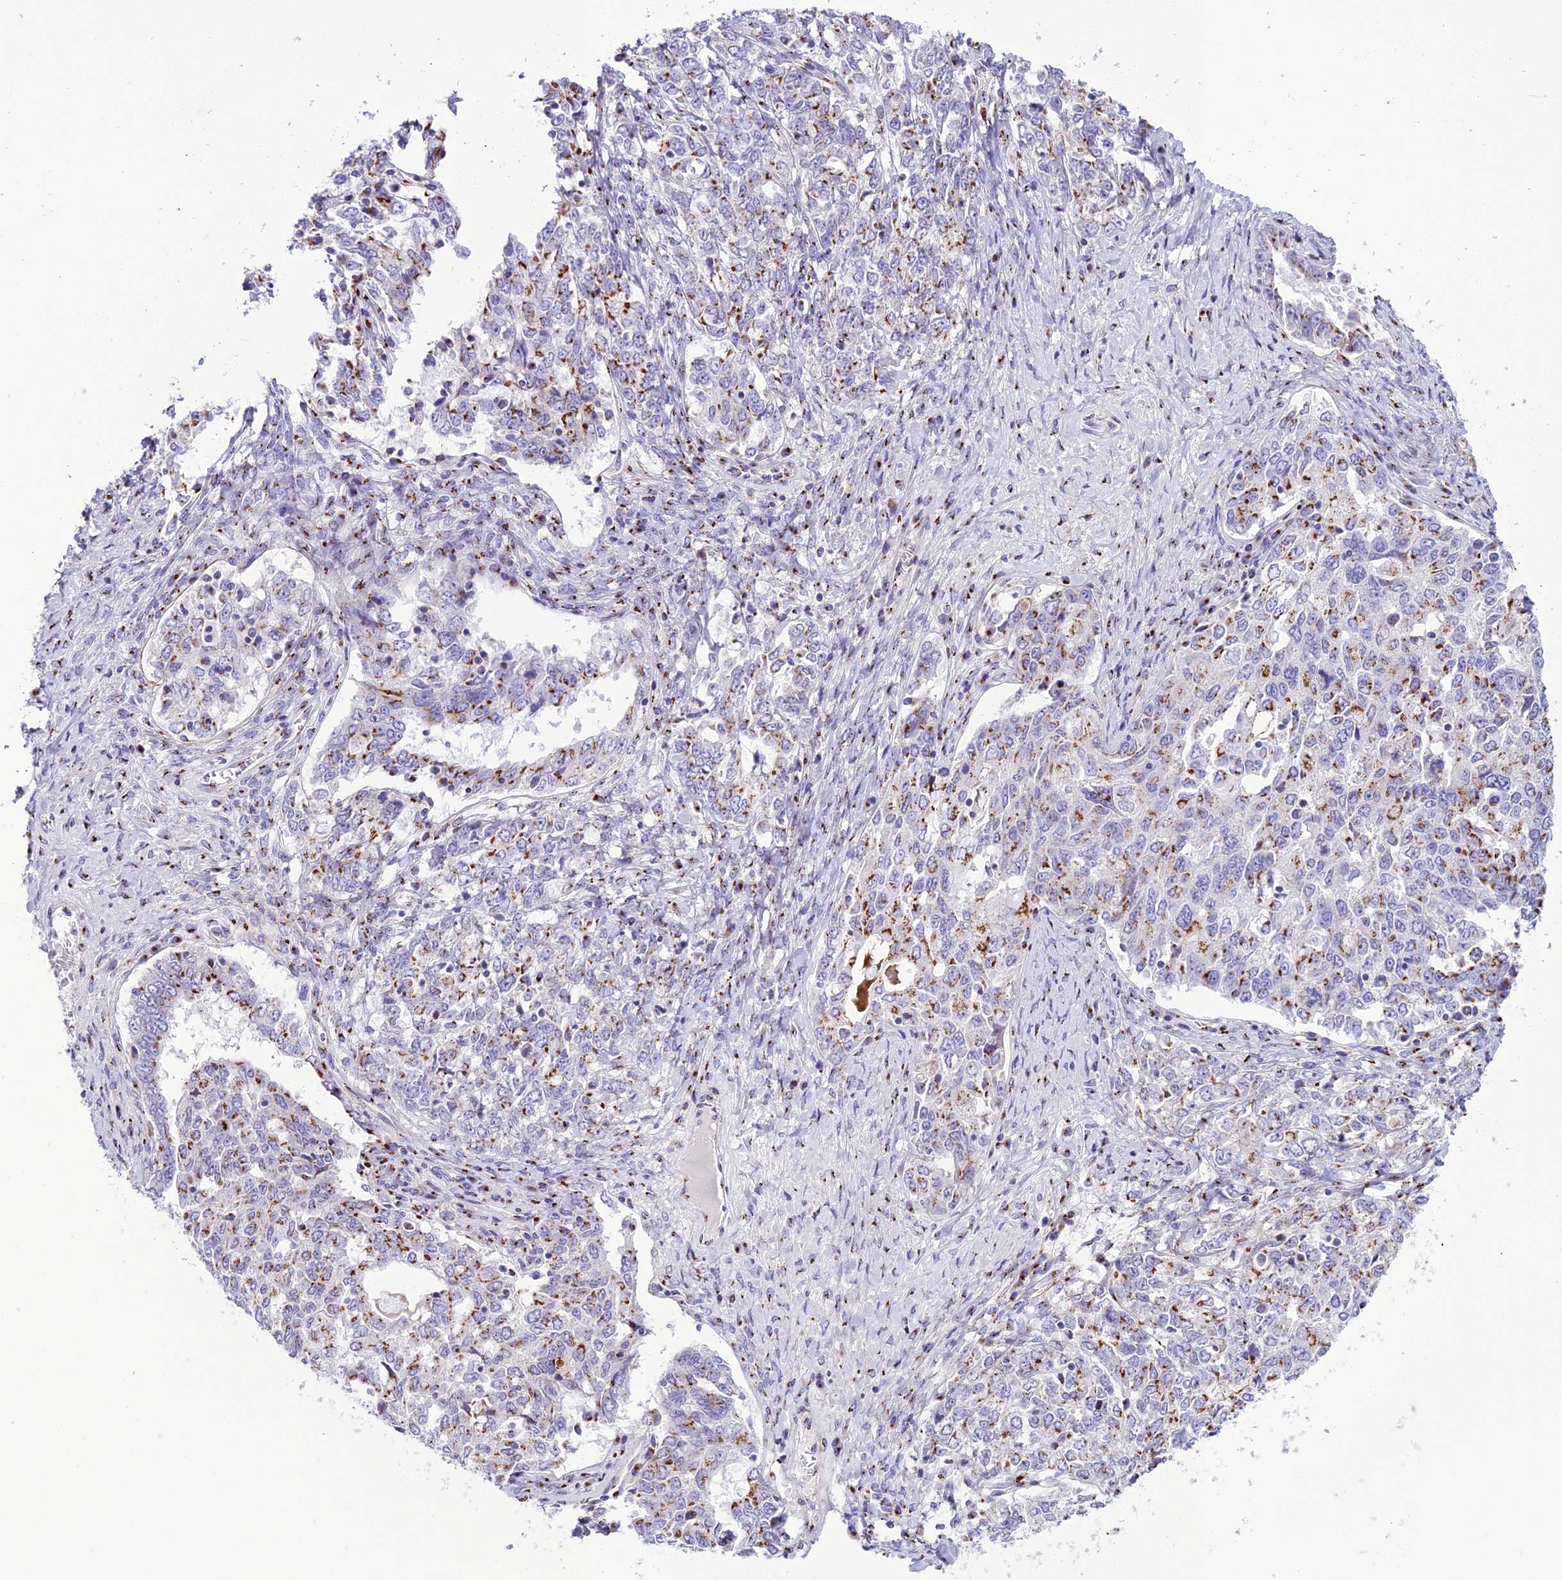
{"staining": {"intensity": "moderate", "quantity": ">75%", "location": "cytoplasmic/membranous"}, "tissue": "ovarian cancer", "cell_type": "Tumor cells", "image_type": "cancer", "snomed": [{"axis": "morphology", "description": "Carcinoma, endometroid"}, {"axis": "topography", "description": "Ovary"}], "caption": "Immunohistochemical staining of human ovarian endometroid carcinoma displays medium levels of moderate cytoplasmic/membranous positivity in approximately >75% of tumor cells.", "gene": "GOLM2", "patient": {"sex": "female", "age": 62}}